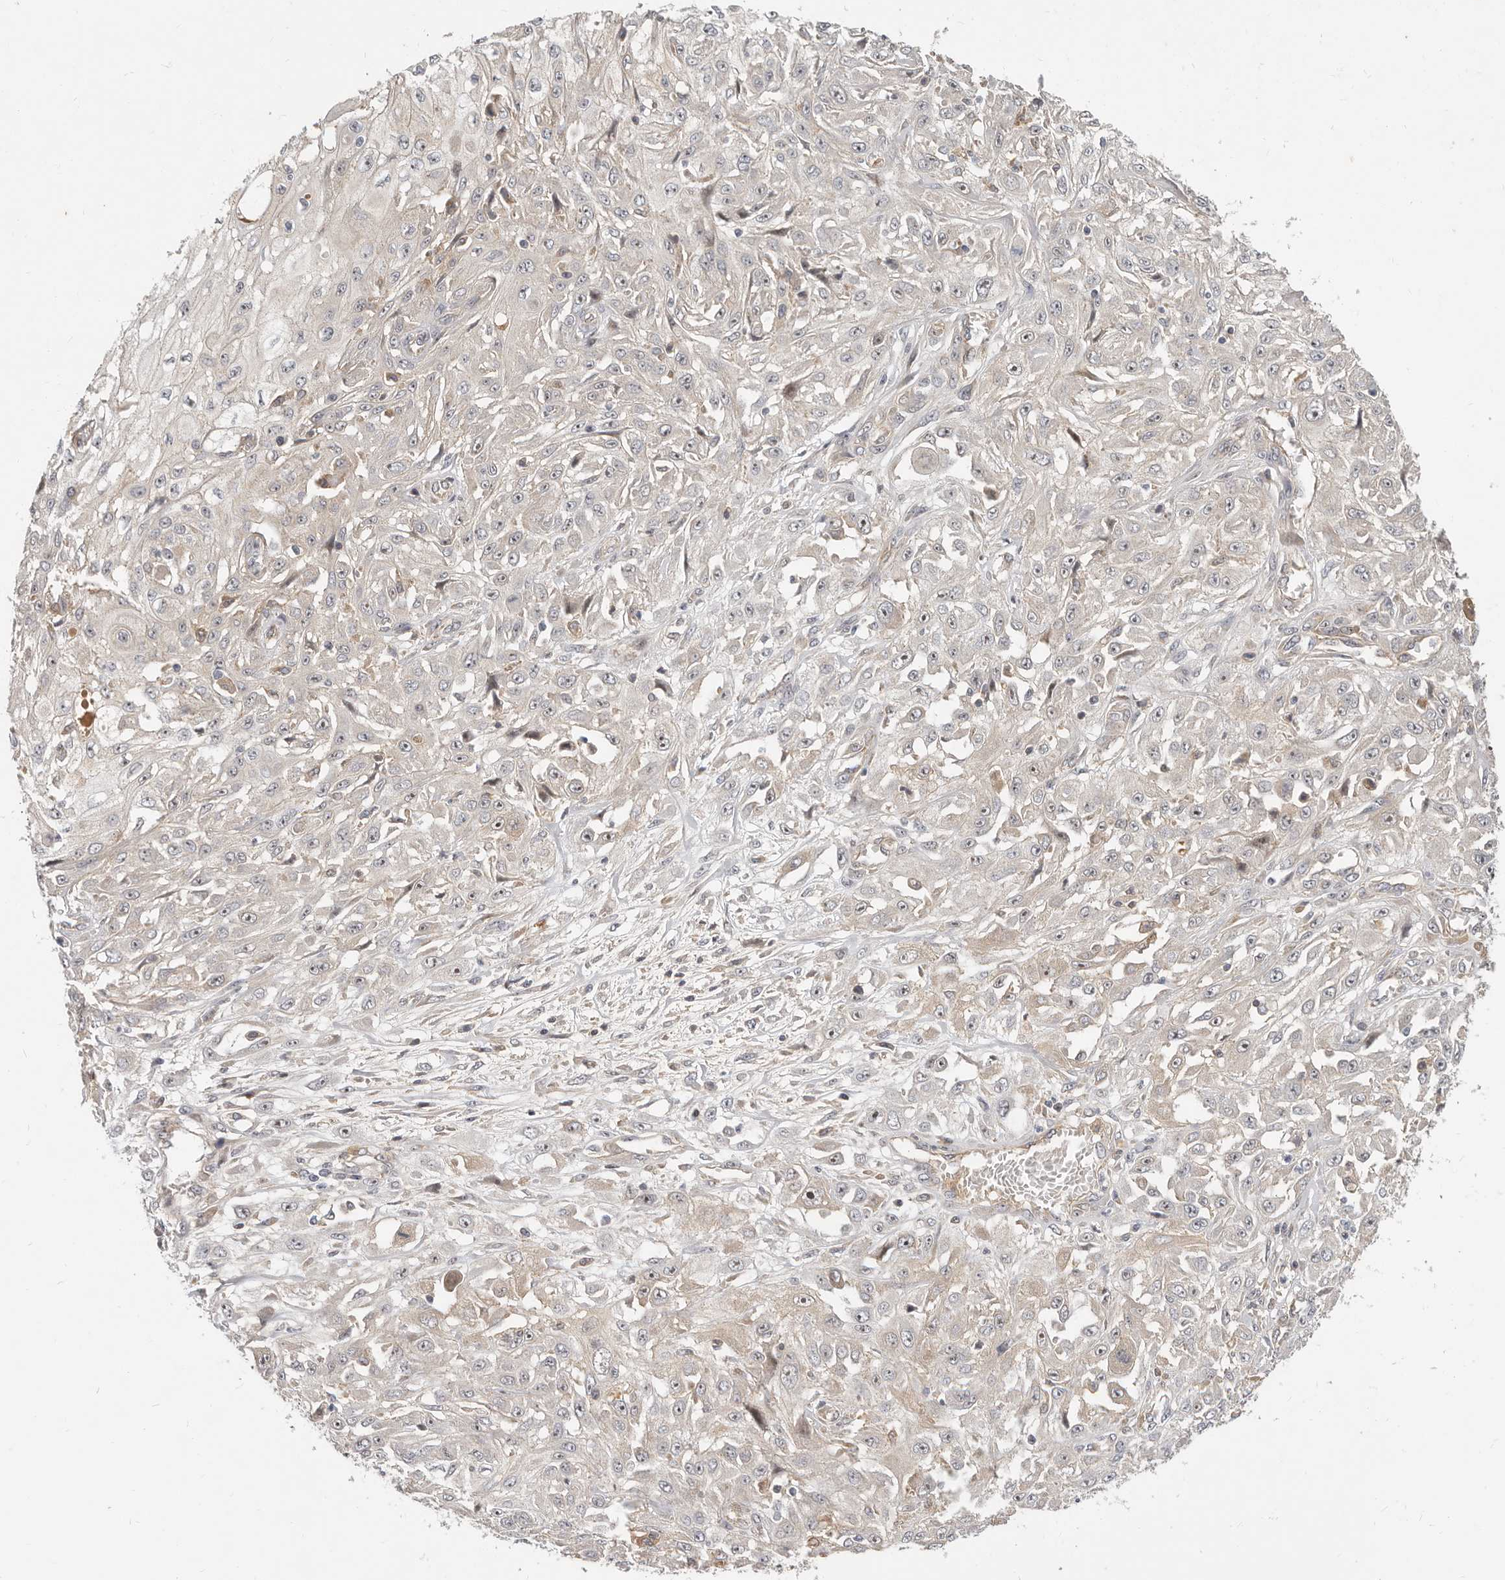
{"staining": {"intensity": "negative", "quantity": "none", "location": "none"}, "tissue": "skin cancer", "cell_type": "Tumor cells", "image_type": "cancer", "snomed": [{"axis": "morphology", "description": "Squamous cell carcinoma, NOS"}, {"axis": "morphology", "description": "Squamous cell carcinoma, metastatic, NOS"}, {"axis": "topography", "description": "Skin"}, {"axis": "topography", "description": "Lymph node"}], "caption": "DAB immunohistochemical staining of human skin cancer displays no significant positivity in tumor cells.", "gene": "MICALL2", "patient": {"sex": "male", "age": 75}}